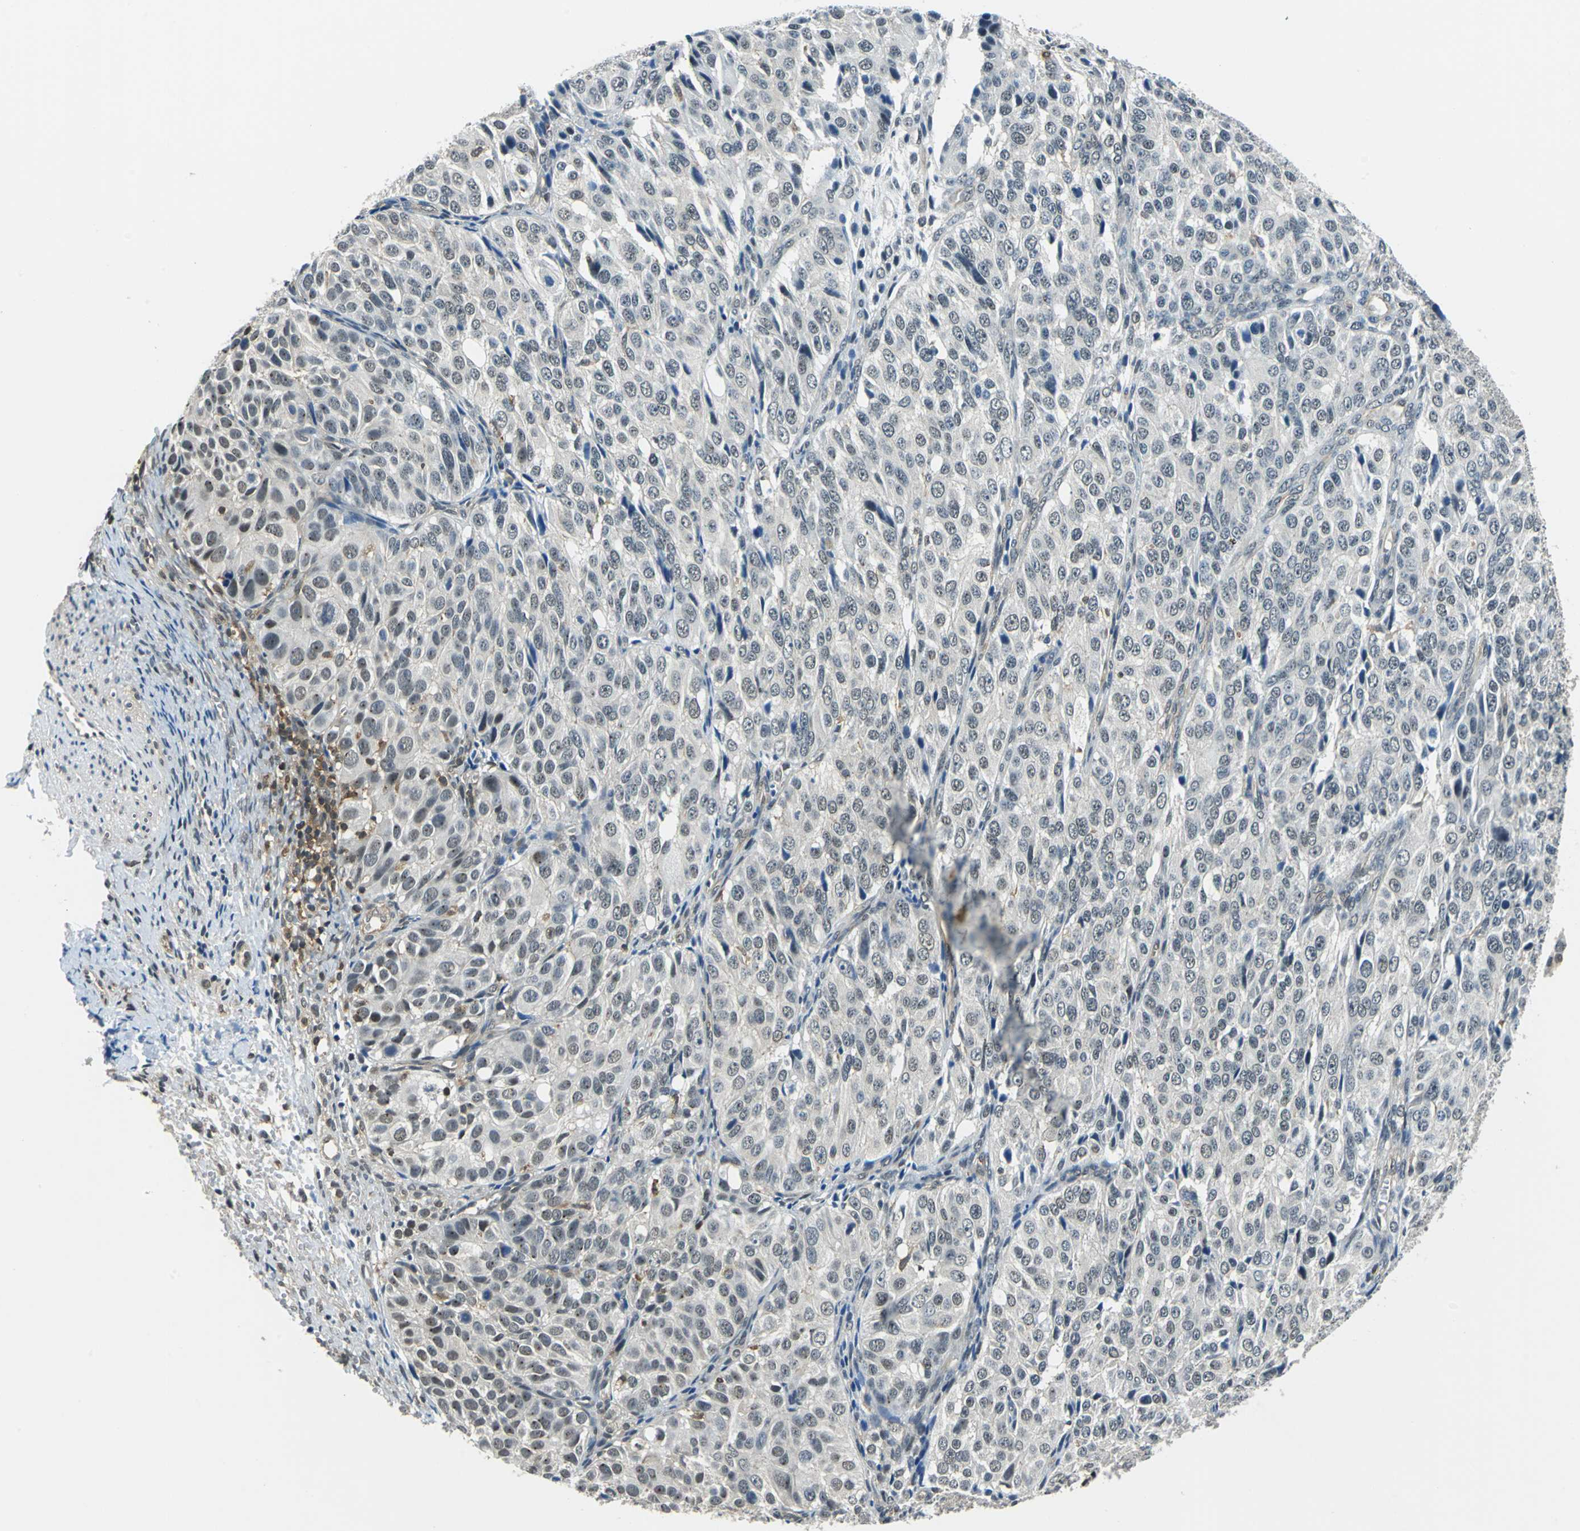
{"staining": {"intensity": "weak", "quantity": "25%-75%", "location": "nuclear"}, "tissue": "ovarian cancer", "cell_type": "Tumor cells", "image_type": "cancer", "snomed": [{"axis": "morphology", "description": "Carcinoma, endometroid"}, {"axis": "topography", "description": "Ovary"}], "caption": "This is a photomicrograph of IHC staining of ovarian endometroid carcinoma, which shows weak expression in the nuclear of tumor cells.", "gene": "ARPC3", "patient": {"sex": "female", "age": 51}}